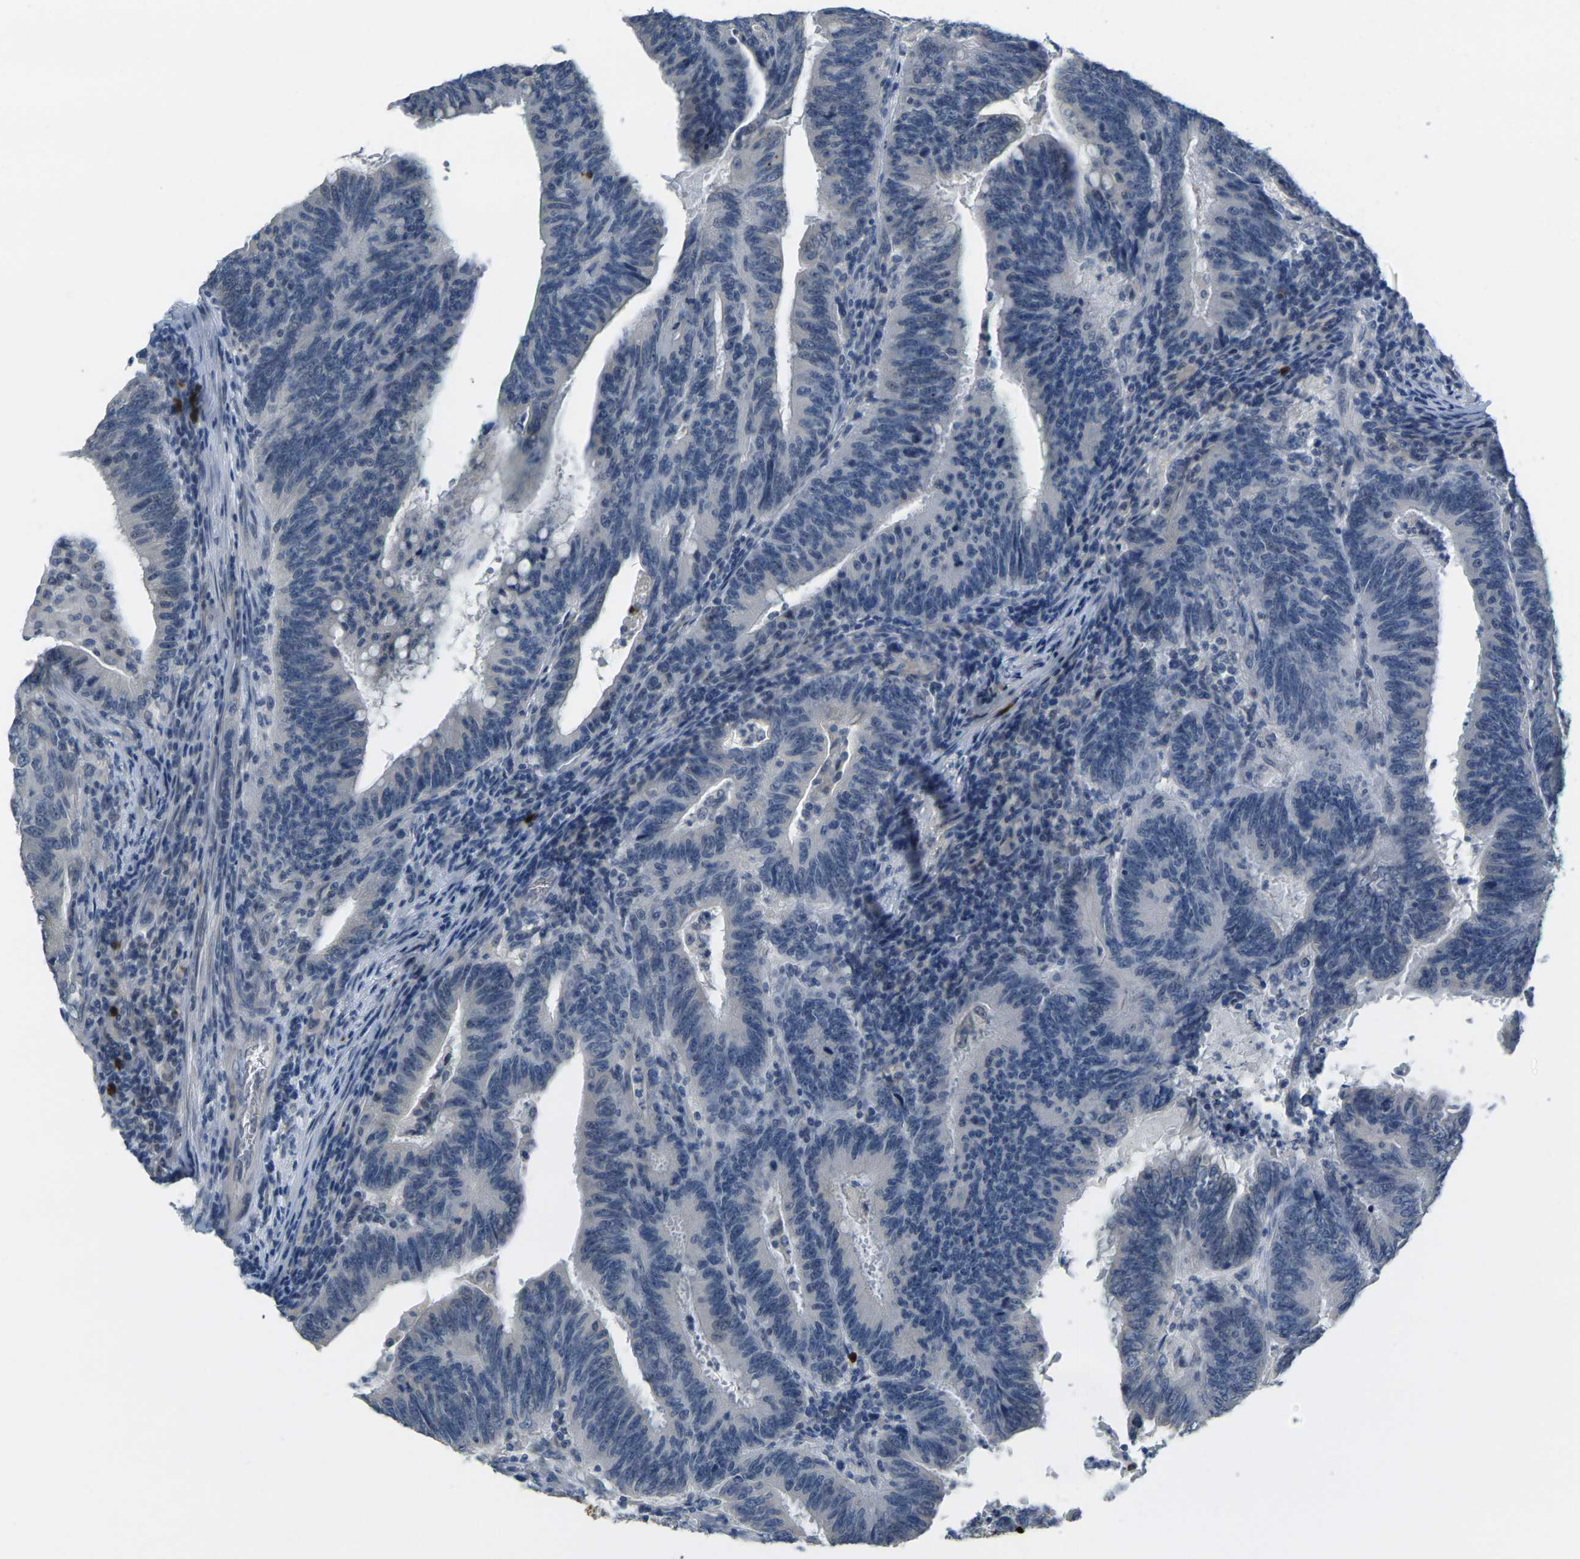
{"staining": {"intensity": "negative", "quantity": "none", "location": "none"}, "tissue": "colorectal cancer", "cell_type": "Tumor cells", "image_type": "cancer", "snomed": [{"axis": "morphology", "description": "Adenocarcinoma, NOS"}, {"axis": "topography", "description": "Colon"}], "caption": "IHC of colorectal cancer (adenocarcinoma) reveals no positivity in tumor cells.", "gene": "GPR15", "patient": {"sex": "male", "age": 45}}